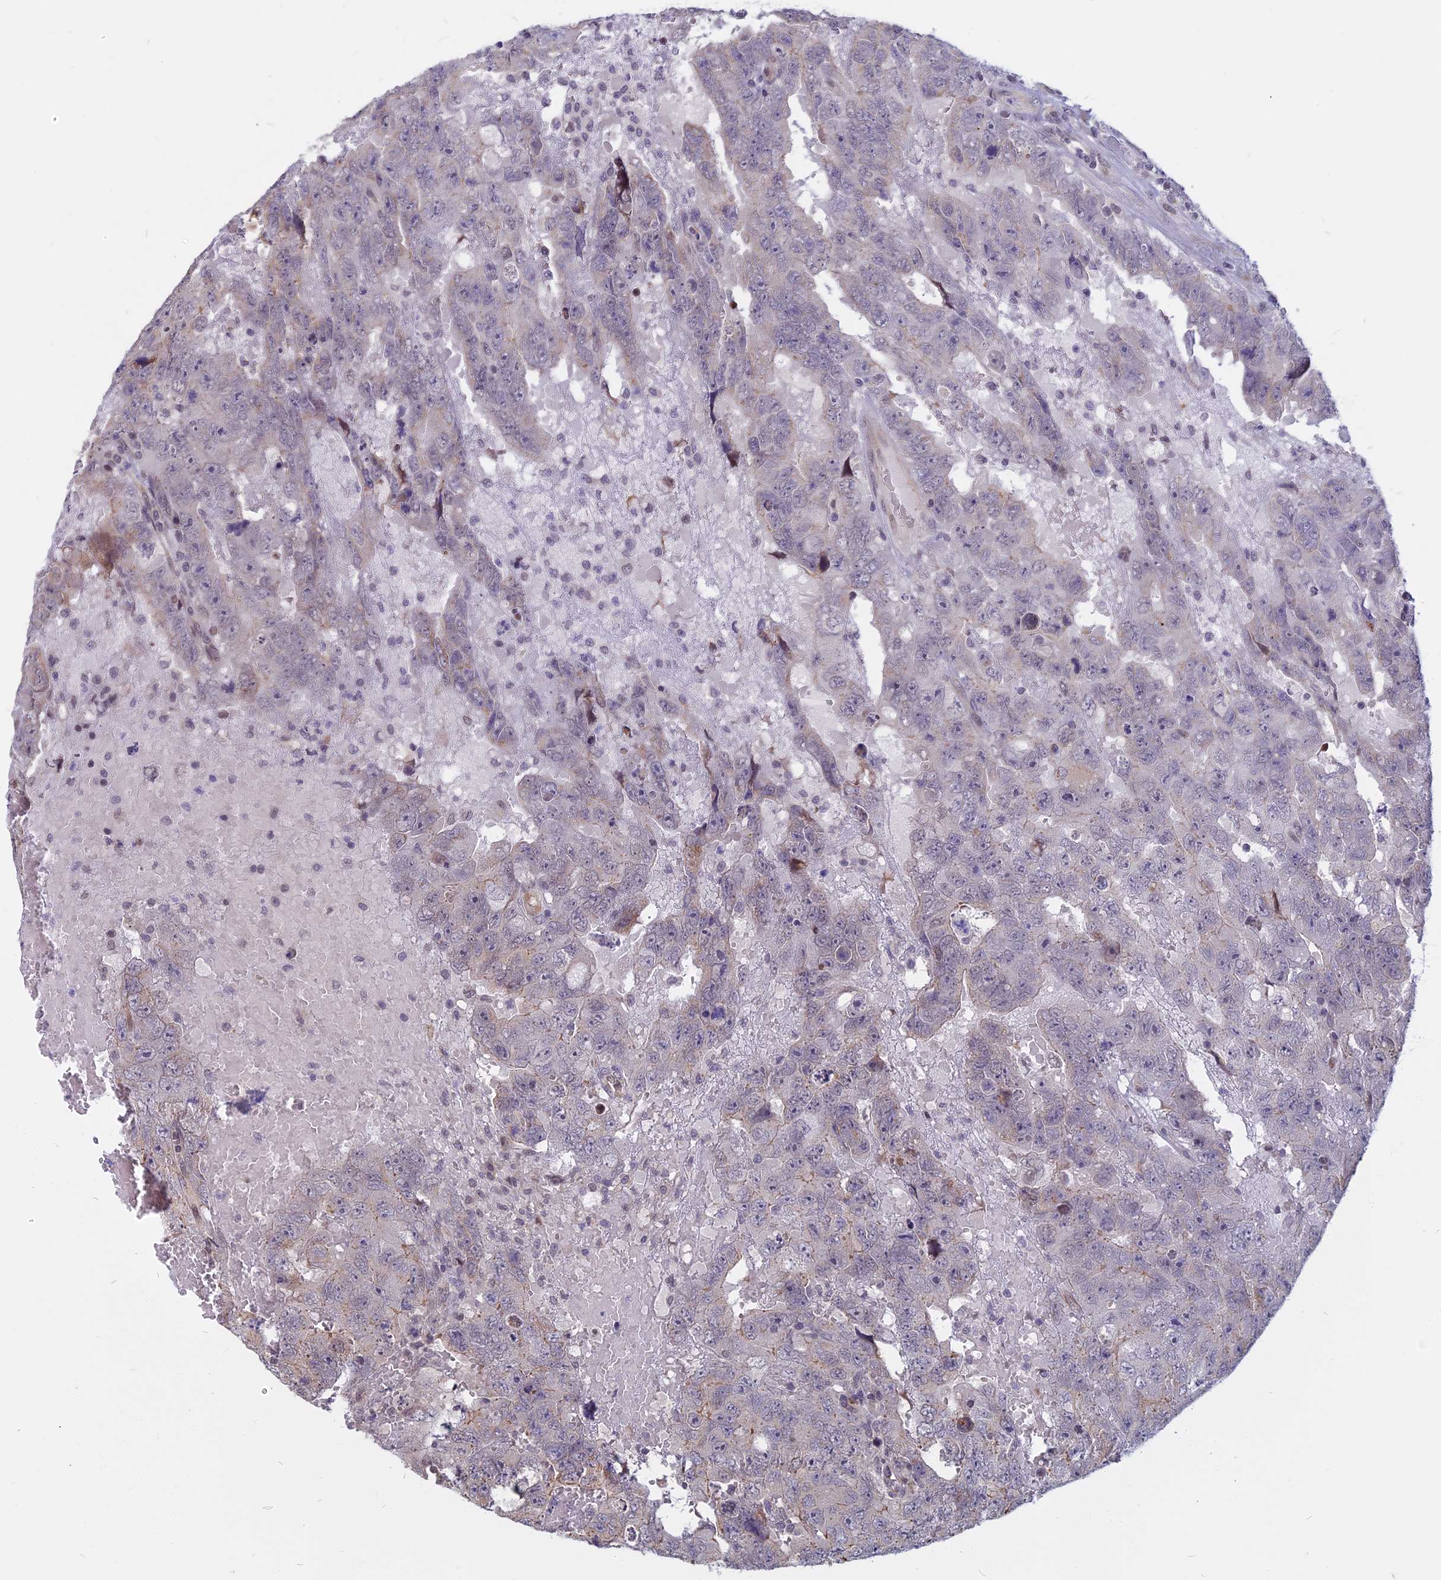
{"staining": {"intensity": "weak", "quantity": "<25%", "location": "cytoplasmic/membranous"}, "tissue": "testis cancer", "cell_type": "Tumor cells", "image_type": "cancer", "snomed": [{"axis": "morphology", "description": "Carcinoma, Embryonal, NOS"}, {"axis": "topography", "description": "Testis"}], "caption": "Immunohistochemistry (IHC) of testis cancer (embryonal carcinoma) reveals no expression in tumor cells. Brightfield microscopy of immunohistochemistry (IHC) stained with DAB (3,3'-diaminobenzidine) (brown) and hematoxylin (blue), captured at high magnification.", "gene": "CCDC113", "patient": {"sex": "male", "age": 45}}